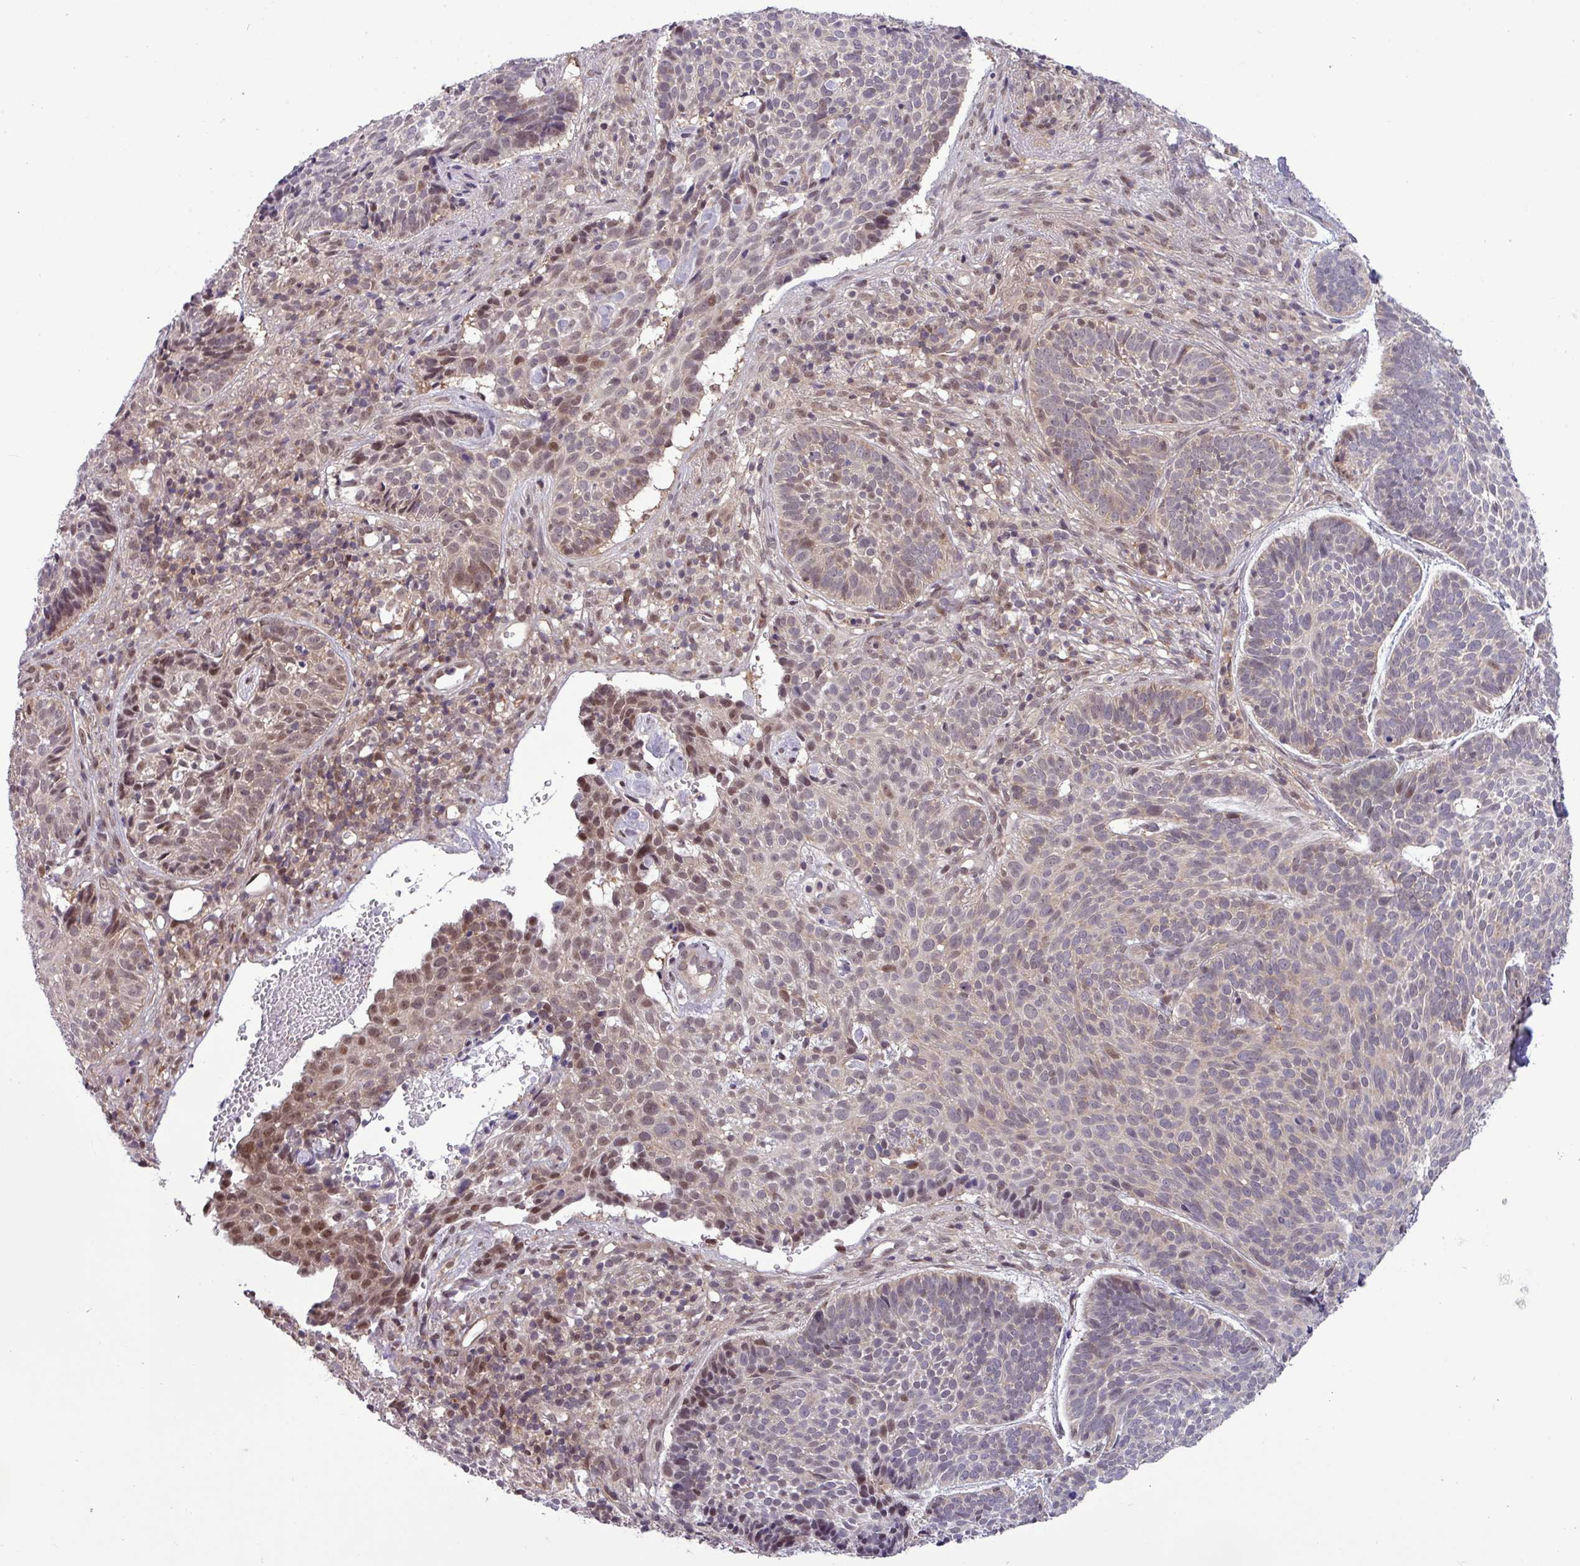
{"staining": {"intensity": "moderate", "quantity": "<25%", "location": "nuclear"}, "tissue": "skin cancer", "cell_type": "Tumor cells", "image_type": "cancer", "snomed": [{"axis": "morphology", "description": "Basal cell carcinoma"}, {"axis": "topography", "description": "Skin"}], "caption": "Protein staining reveals moderate nuclear expression in about <25% of tumor cells in skin basal cell carcinoma.", "gene": "RIPPLY1", "patient": {"sex": "male", "age": 70}}